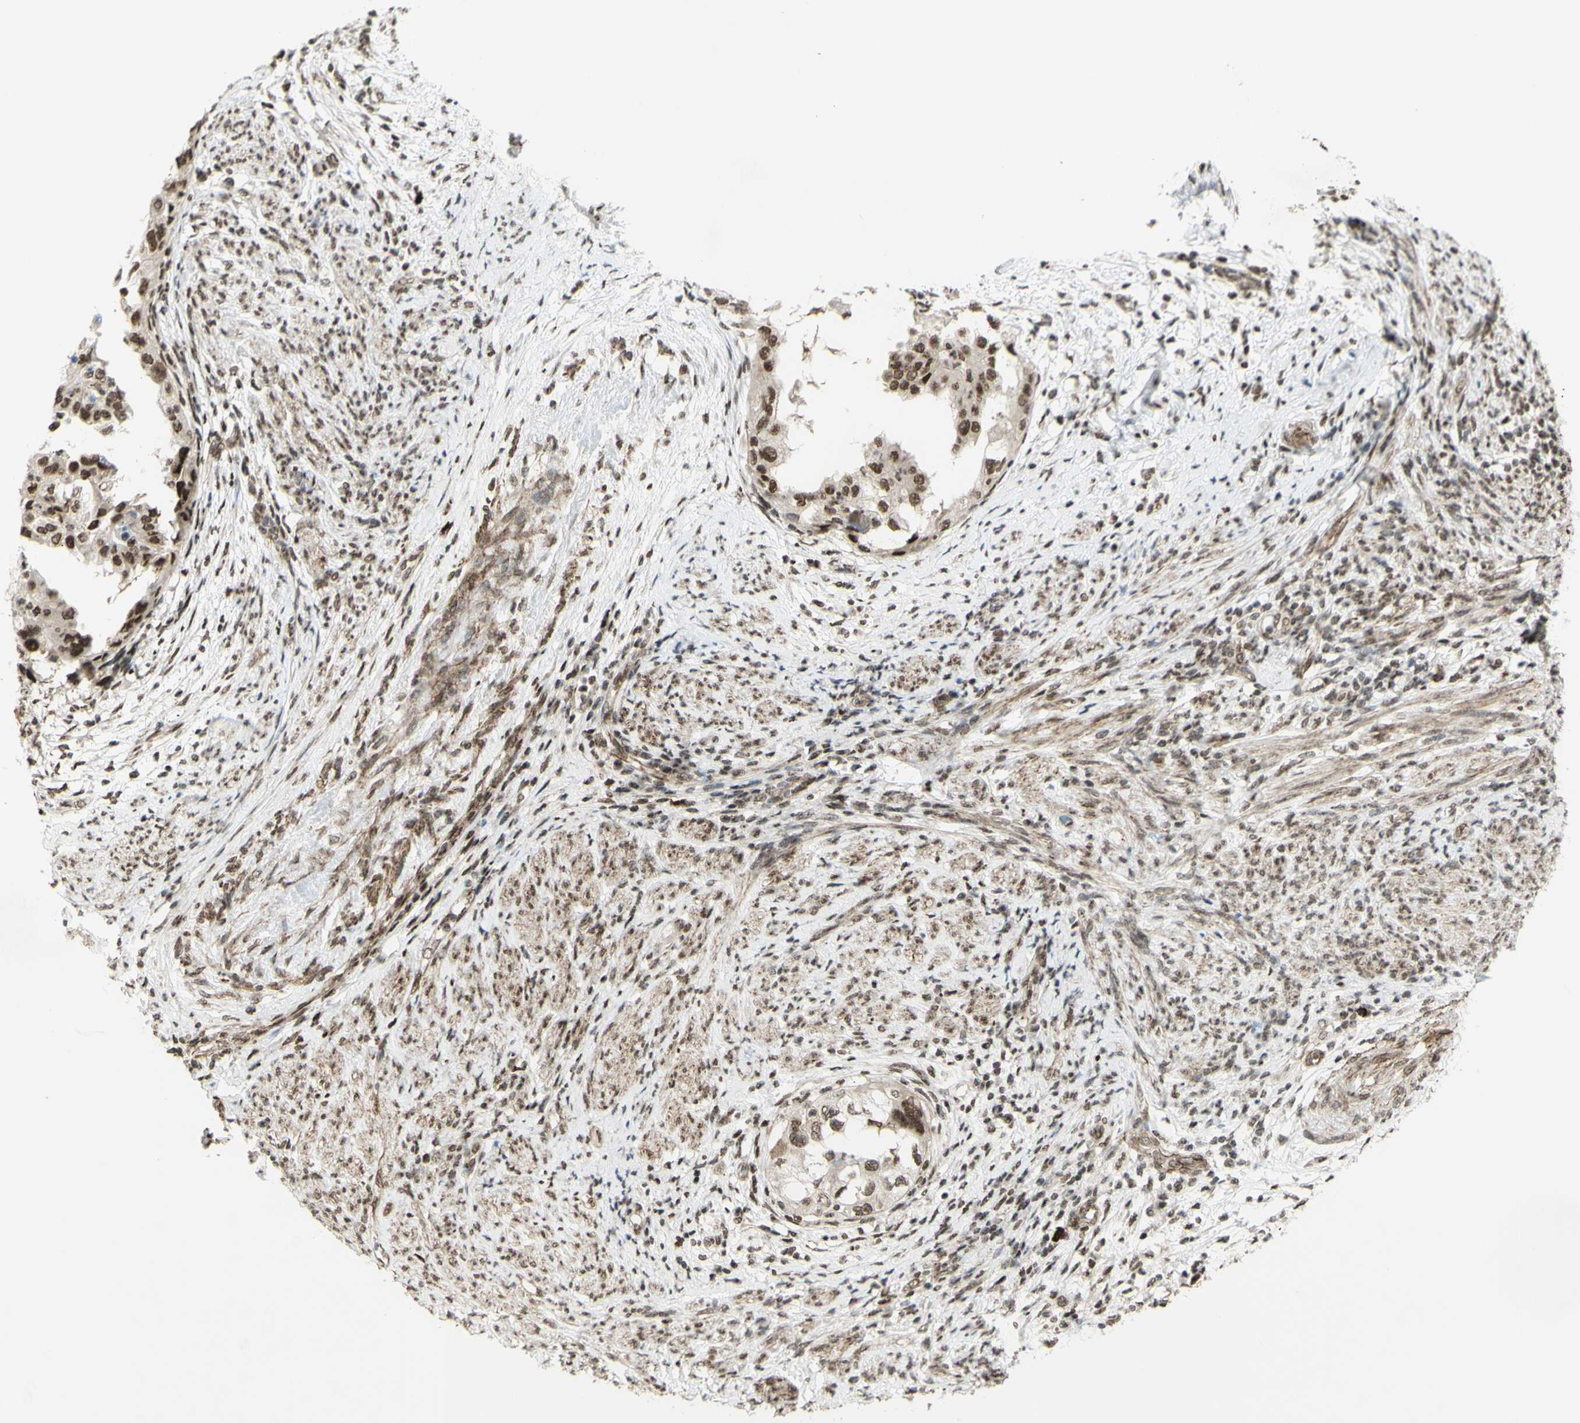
{"staining": {"intensity": "moderate", "quantity": ">75%", "location": "nuclear"}, "tissue": "endometrial cancer", "cell_type": "Tumor cells", "image_type": "cancer", "snomed": [{"axis": "morphology", "description": "Adenocarcinoma, NOS"}, {"axis": "topography", "description": "Endometrium"}], "caption": "High-power microscopy captured an immunohistochemistry histopathology image of adenocarcinoma (endometrial), revealing moderate nuclear positivity in approximately >75% of tumor cells. Immunohistochemistry (ihc) stains the protein of interest in brown and the nuclei are stained blue.", "gene": "ZMYM6", "patient": {"sex": "female", "age": 85}}